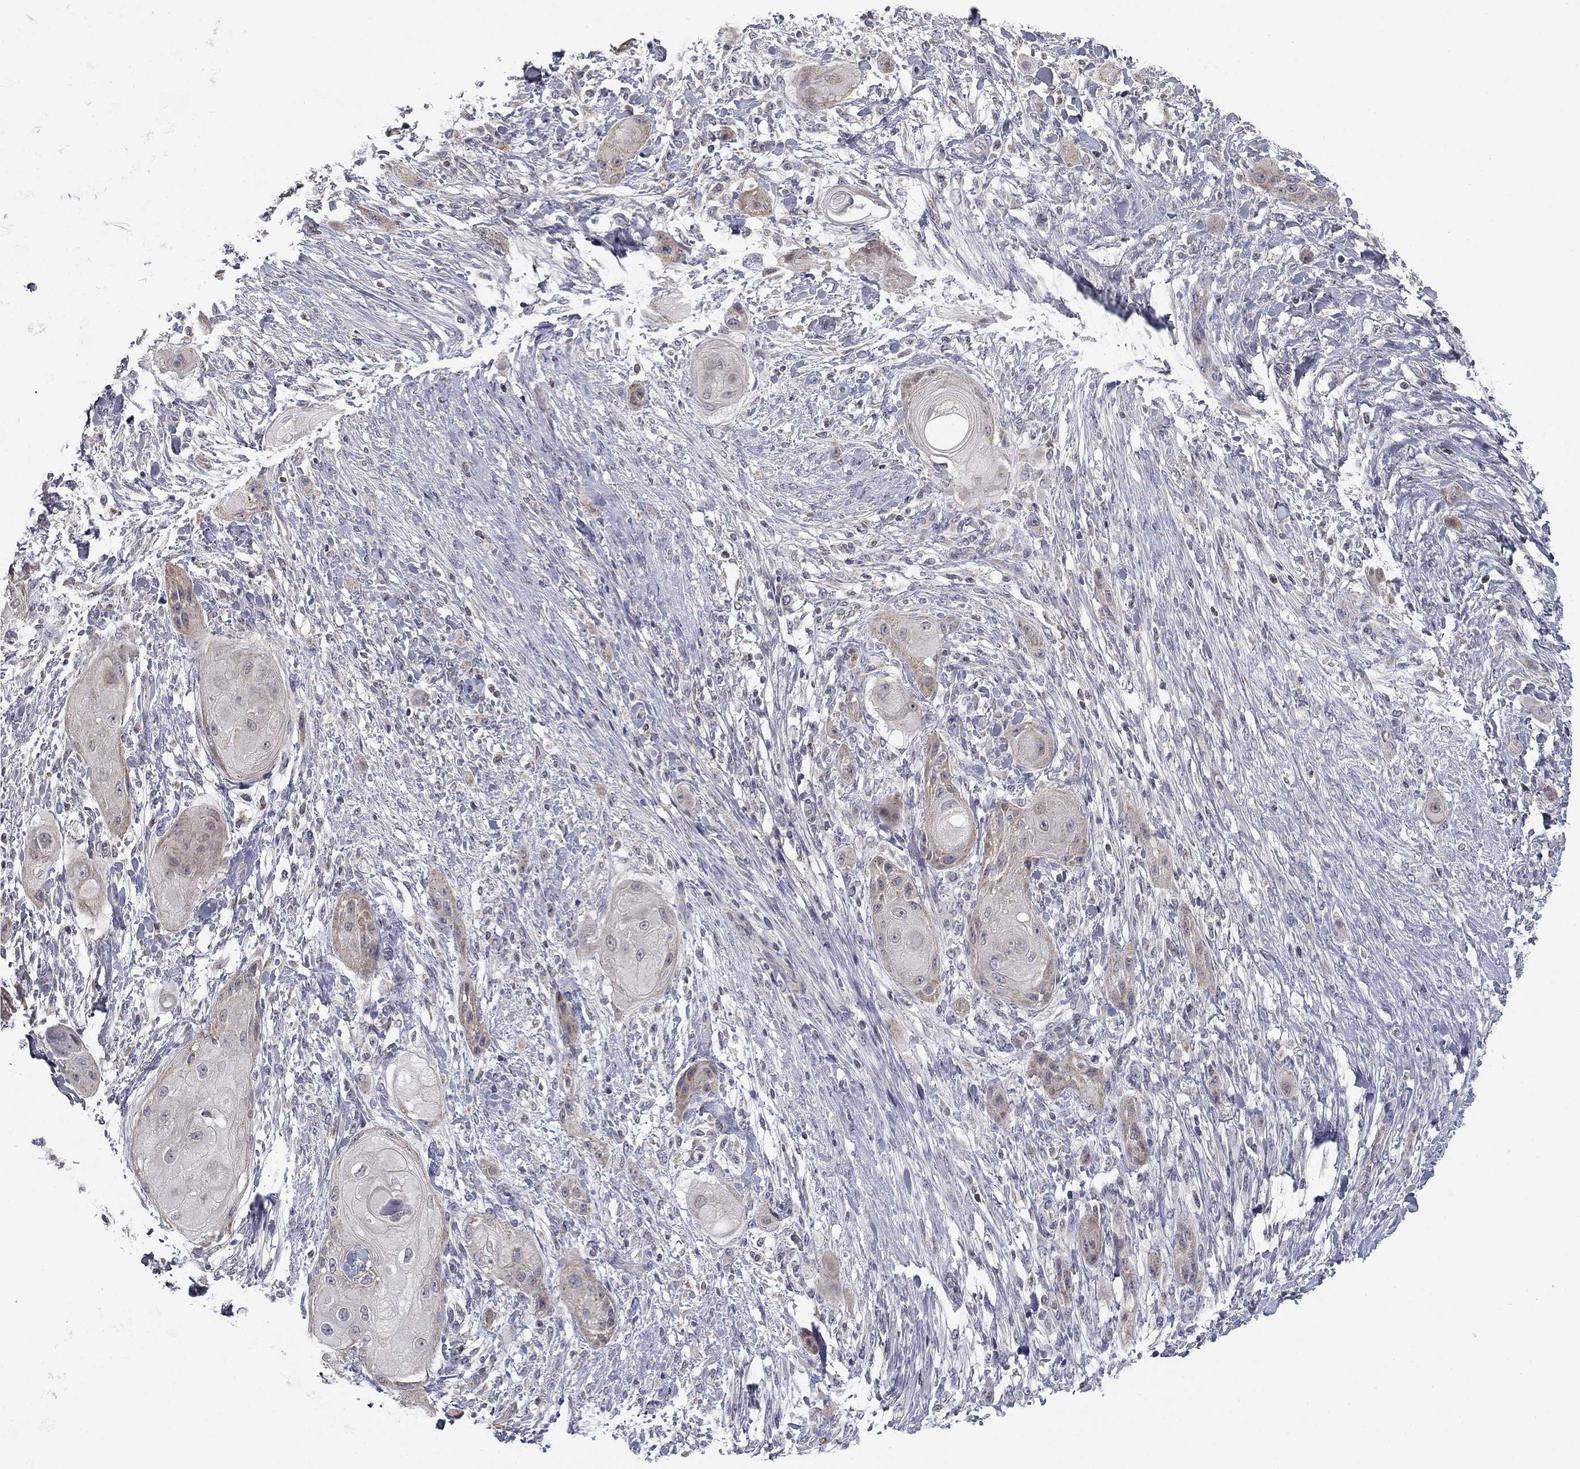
{"staining": {"intensity": "negative", "quantity": "none", "location": "none"}, "tissue": "skin cancer", "cell_type": "Tumor cells", "image_type": "cancer", "snomed": [{"axis": "morphology", "description": "Squamous cell carcinoma, NOS"}, {"axis": "topography", "description": "Skin"}], "caption": "Skin cancer was stained to show a protein in brown. There is no significant expression in tumor cells. (Stains: DAB (3,3'-diaminobenzidine) immunohistochemistry (IHC) with hematoxylin counter stain, Microscopy: brightfield microscopy at high magnification).", "gene": "SLC2A9", "patient": {"sex": "male", "age": 62}}